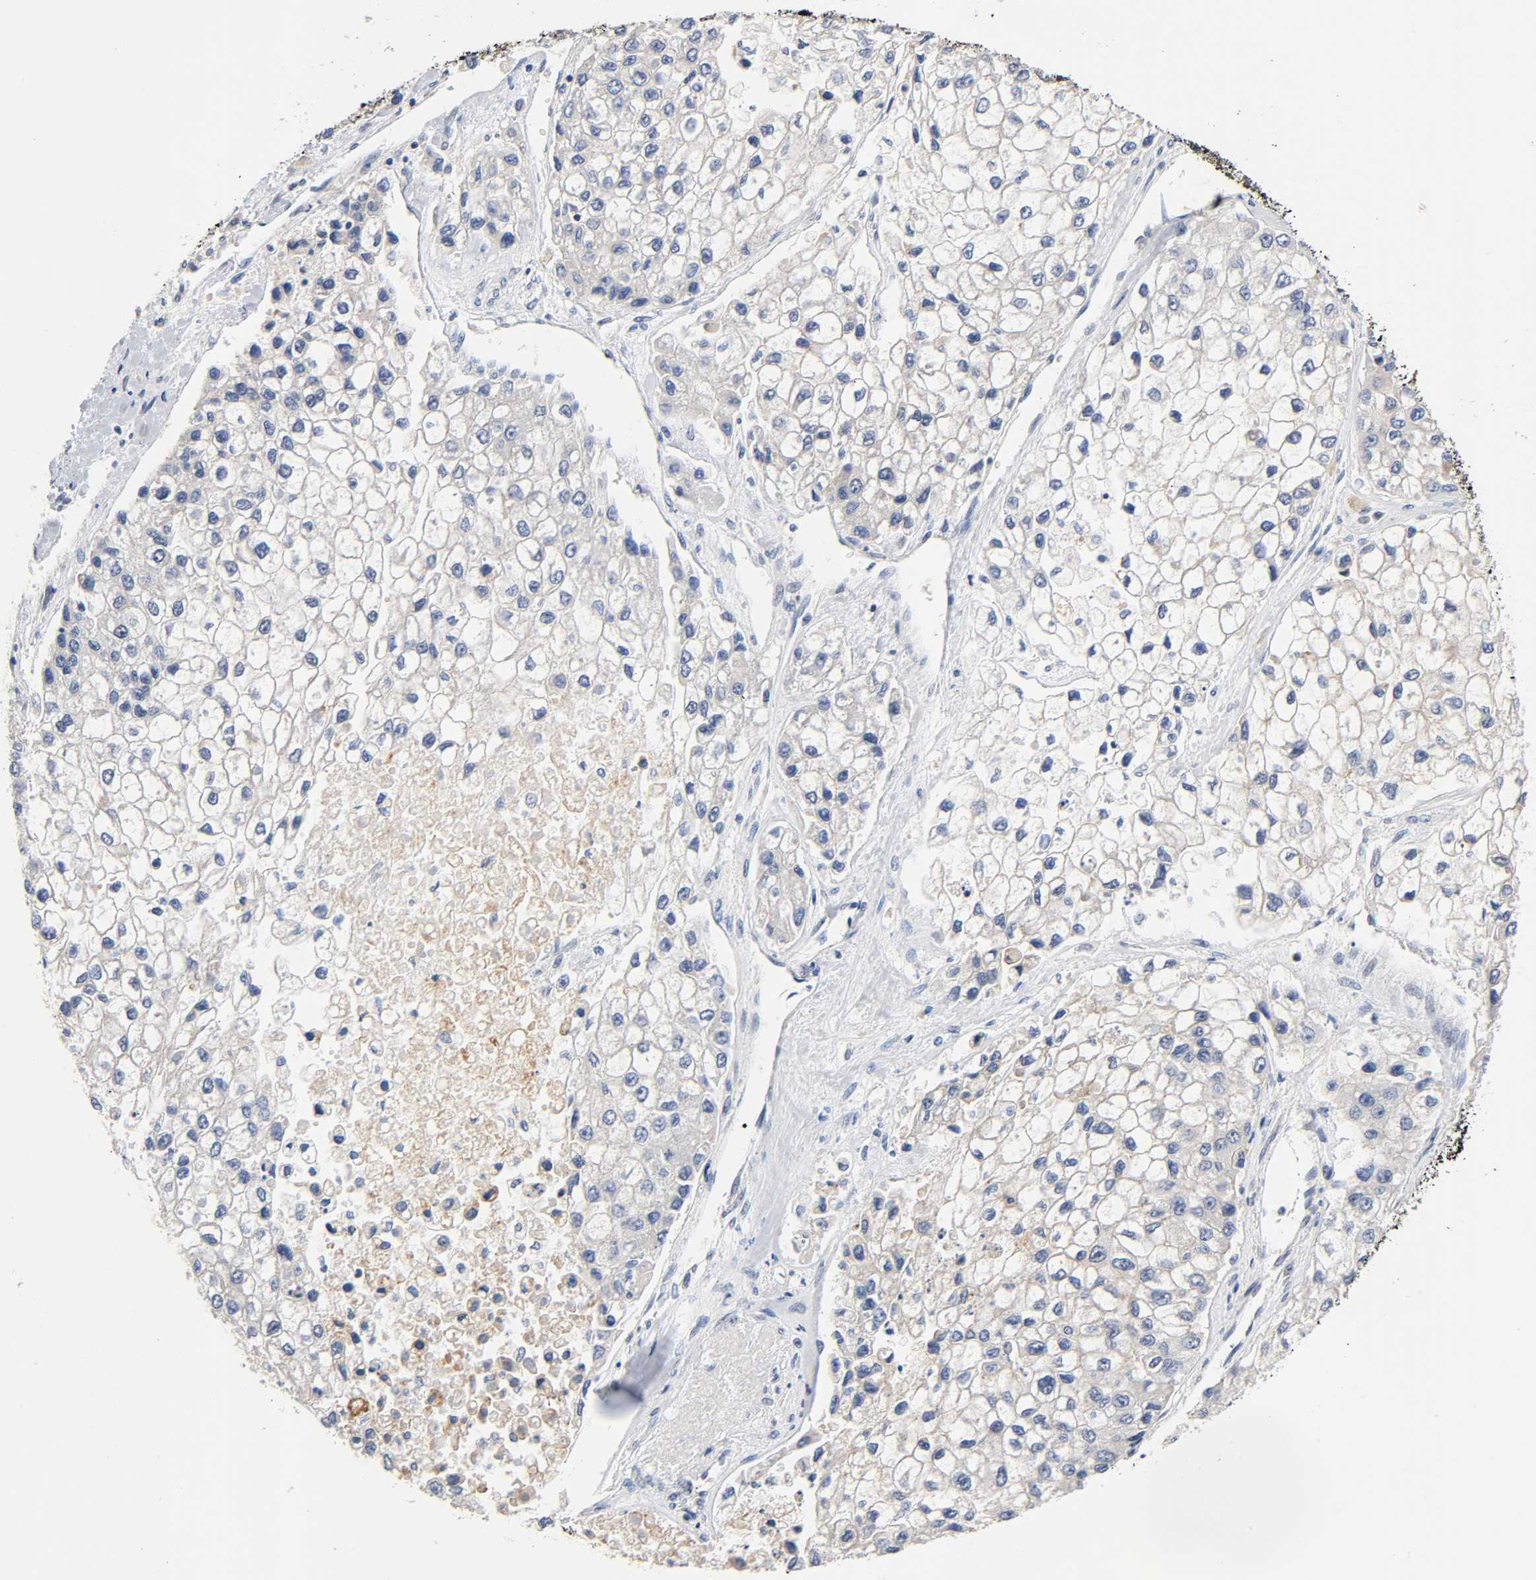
{"staining": {"intensity": "negative", "quantity": "none", "location": "none"}, "tissue": "liver cancer", "cell_type": "Tumor cells", "image_type": "cancer", "snomed": [{"axis": "morphology", "description": "Carcinoma, Hepatocellular, NOS"}, {"axis": "topography", "description": "Liver"}], "caption": "Tumor cells show no significant positivity in hepatocellular carcinoma (liver).", "gene": "PRKAB1", "patient": {"sex": "female", "age": 66}}